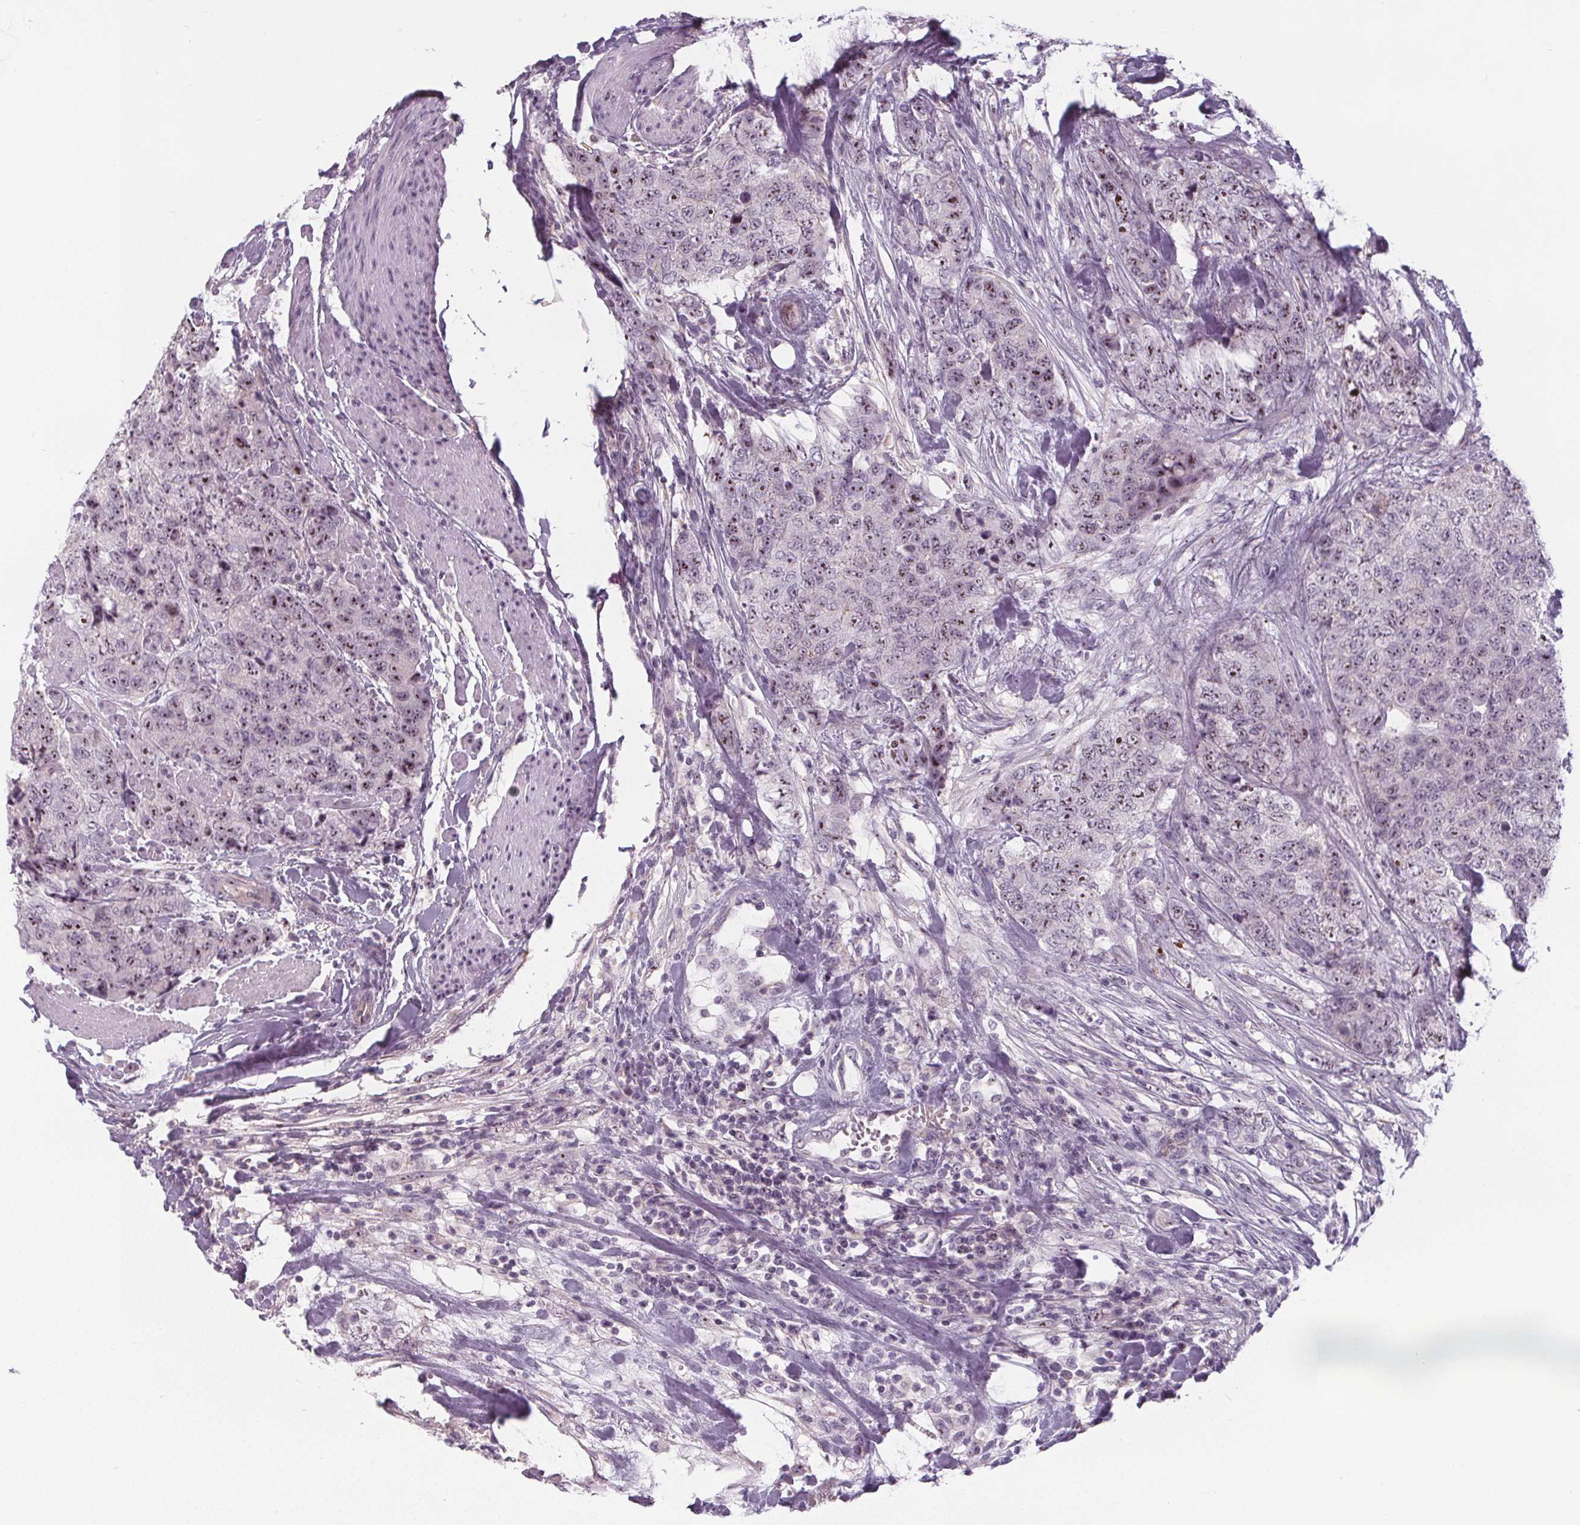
{"staining": {"intensity": "moderate", "quantity": ">75%", "location": "nuclear"}, "tissue": "urothelial cancer", "cell_type": "Tumor cells", "image_type": "cancer", "snomed": [{"axis": "morphology", "description": "Urothelial carcinoma, High grade"}, {"axis": "topography", "description": "Urinary bladder"}], "caption": "Brown immunohistochemical staining in human urothelial cancer shows moderate nuclear staining in approximately >75% of tumor cells.", "gene": "NOLC1", "patient": {"sex": "female", "age": 78}}